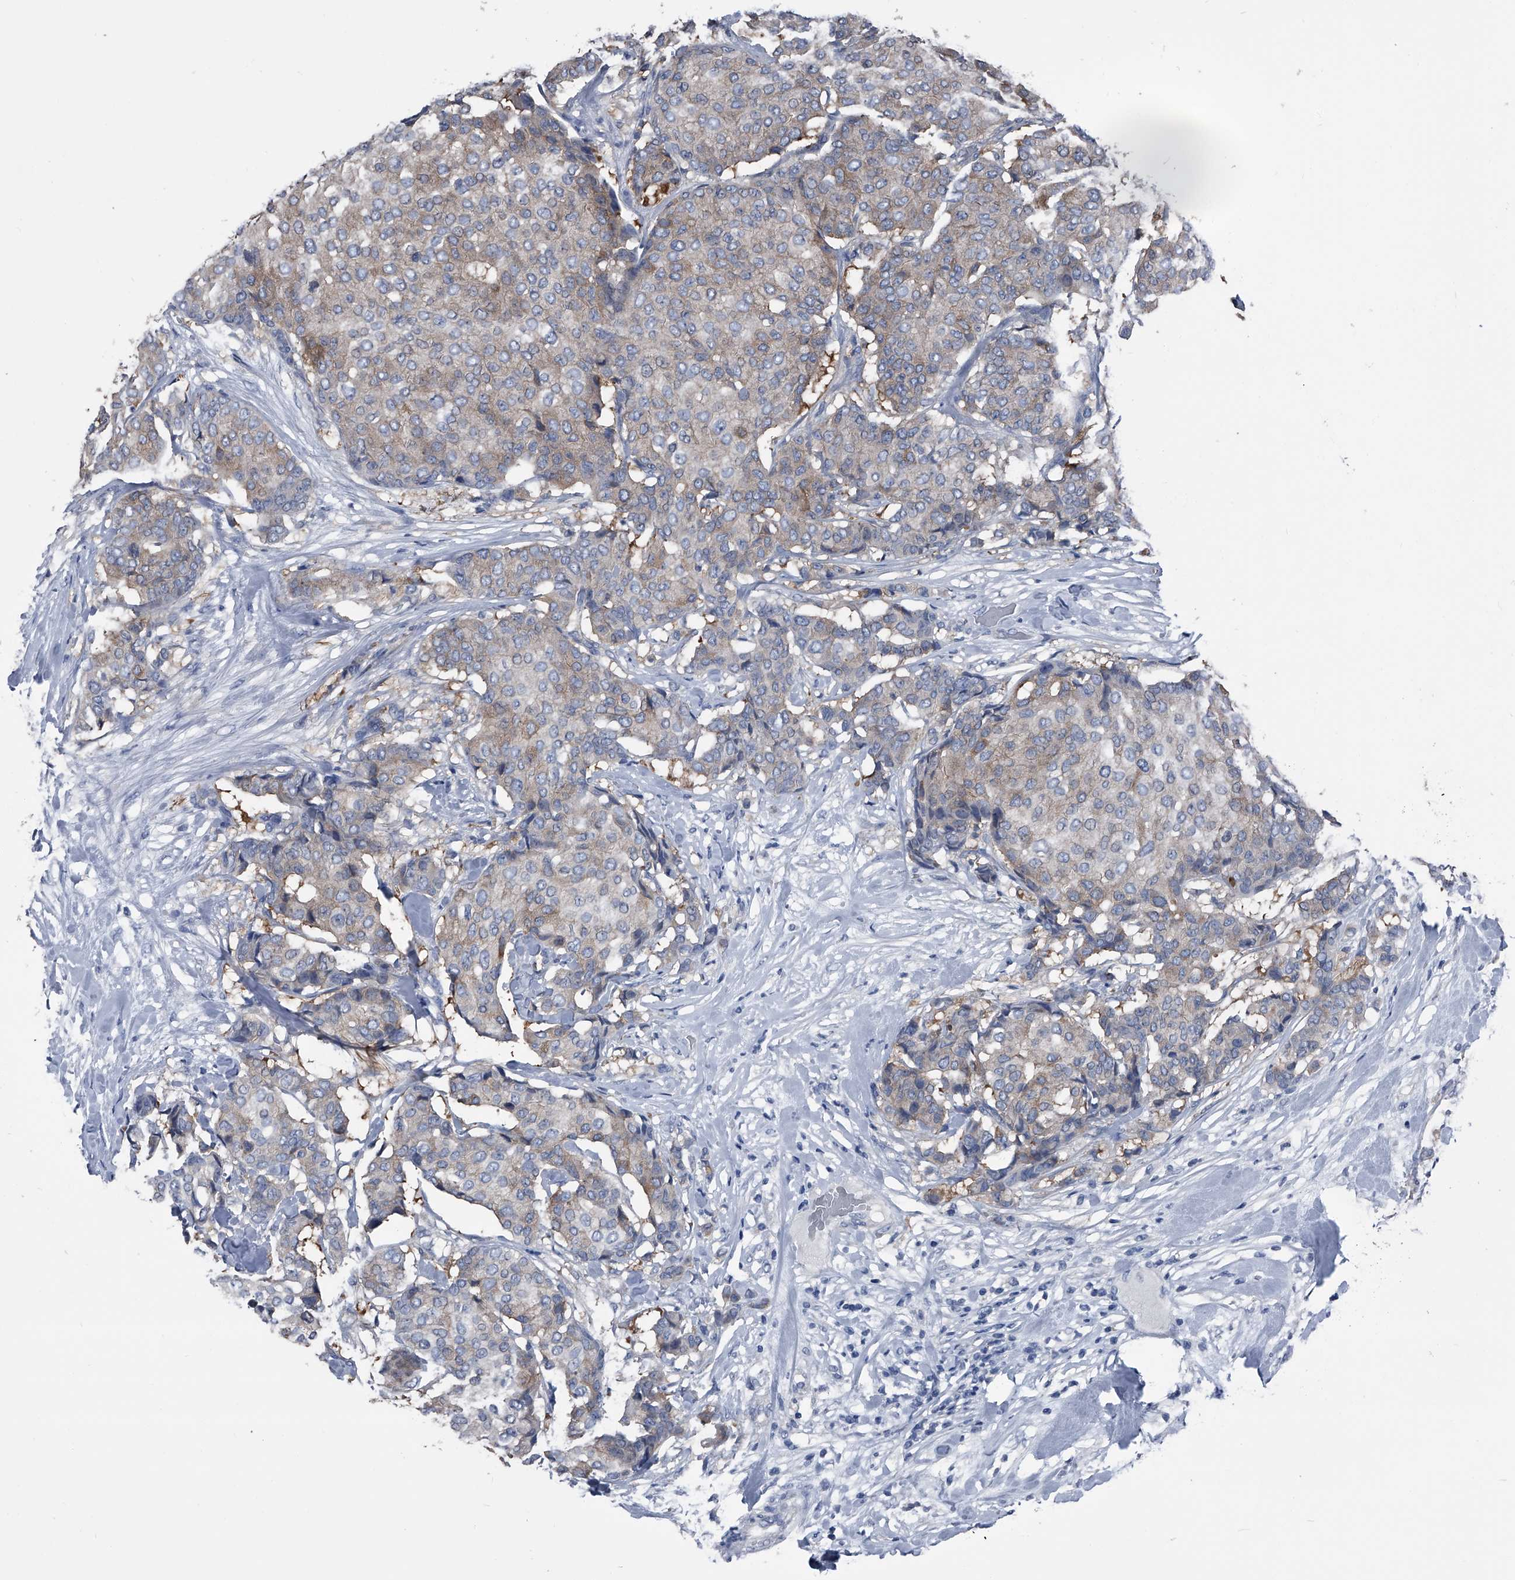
{"staining": {"intensity": "weak", "quantity": "25%-75%", "location": "cytoplasmic/membranous"}, "tissue": "breast cancer", "cell_type": "Tumor cells", "image_type": "cancer", "snomed": [{"axis": "morphology", "description": "Duct carcinoma"}, {"axis": "topography", "description": "Breast"}], "caption": "Protein expression analysis of human breast invasive ductal carcinoma reveals weak cytoplasmic/membranous expression in approximately 25%-75% of tumor cells. The staining is performed using DAB (3,3'-diaminobenzidine) brown chromogen to label protein expression. The nuclei are counter-stained blue using hematoxylin.", "gene": "KIF13A", "patient": {"sex": "female", "age": 75}}